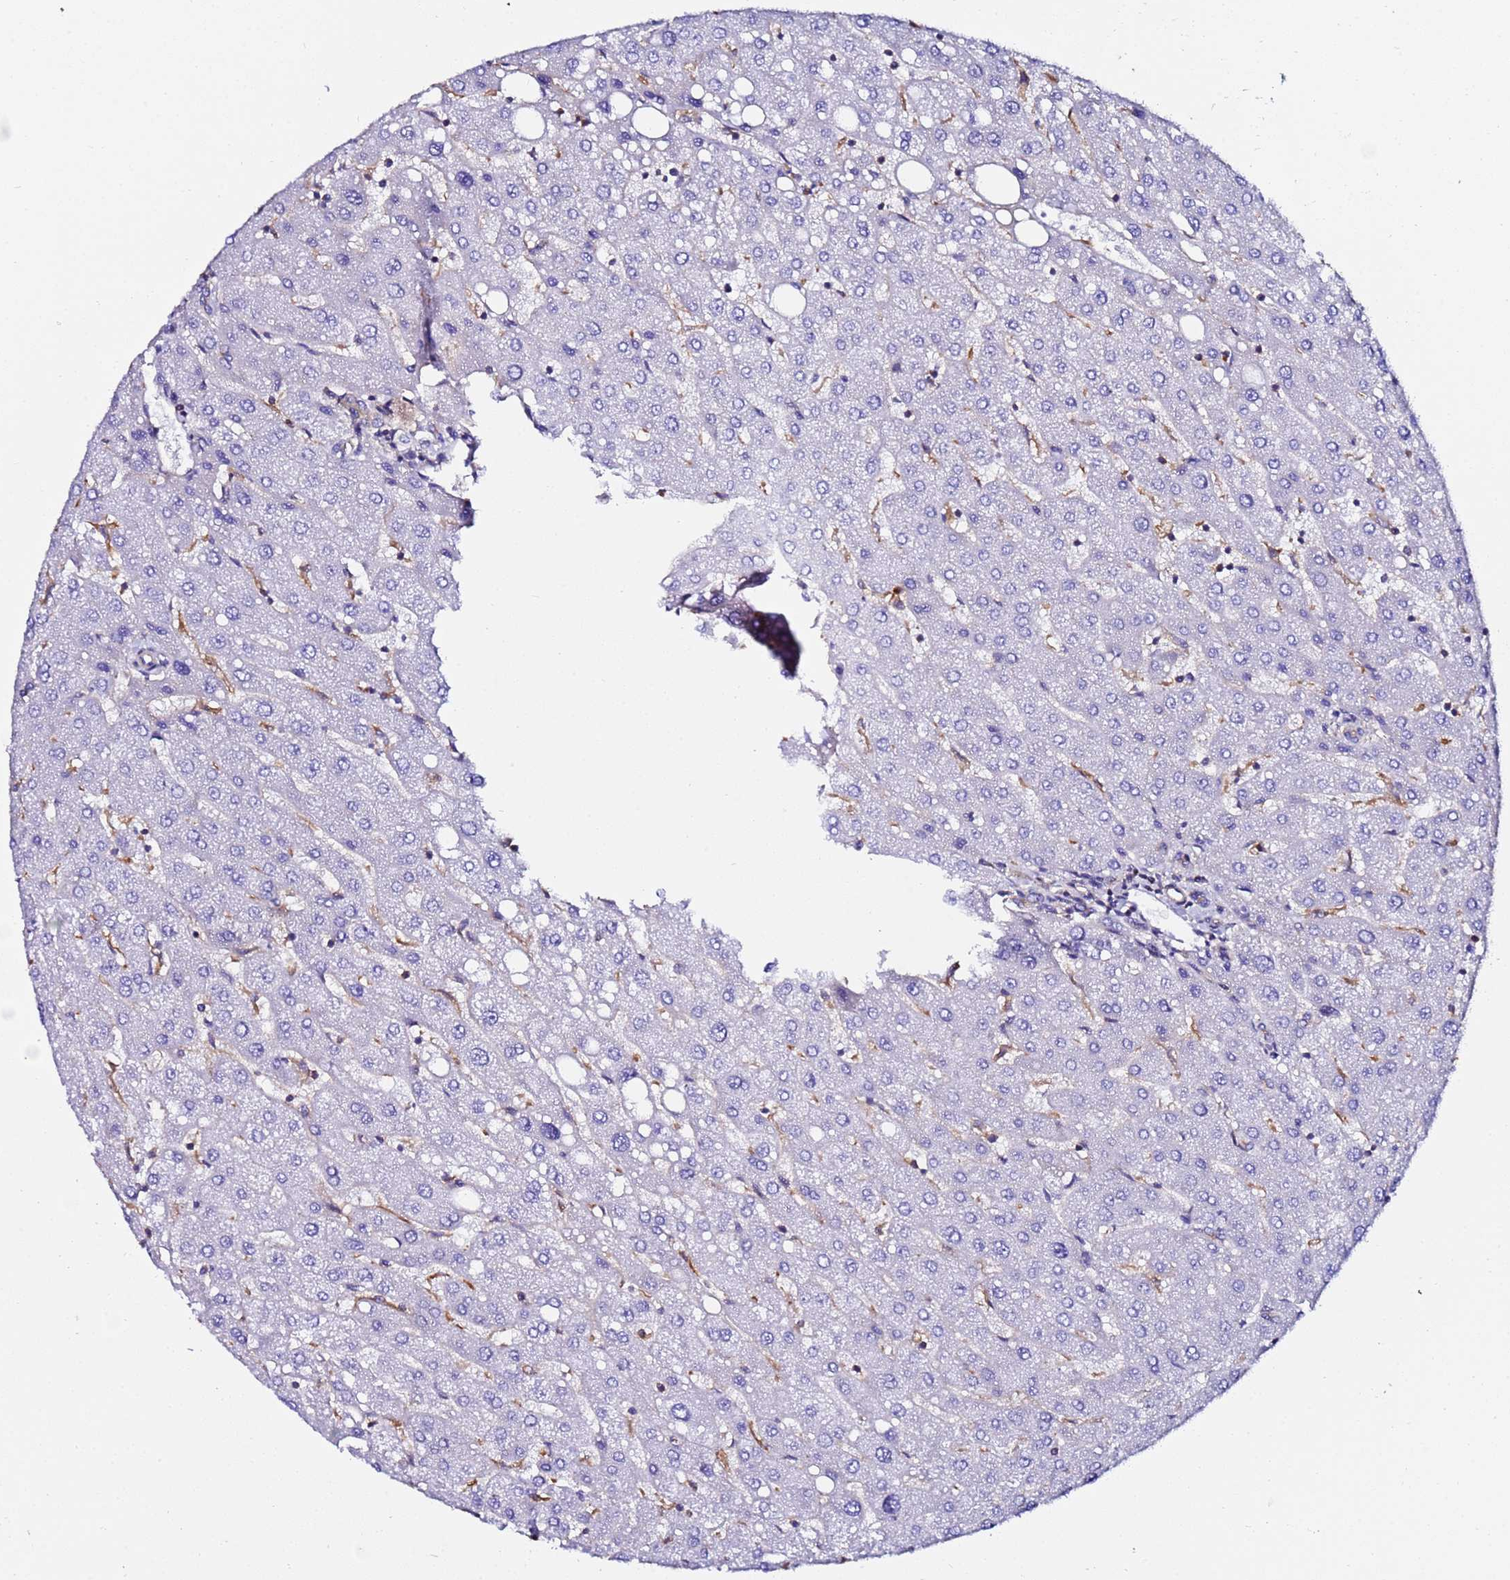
{"staining": {"intensity": "weak", "quantity": "25%-75%", "location": "cytoplasmic/membranous"}, "tissue": "liver", "cell_type": "Cholangiocytes", "image_type": "normal", "snomed": [{"axis": "morphology", "description": "Normal tissue, NOS"}, {"axis": "topography", "description": "Liver"}], "caption": "DAB (3,3'-diaminobenzidine) immunohistochemical staining of benign liver exhibits weak cytoplasmic/membranous protein positivity in approximately 25%-75% of cholangiocytes.", "gene": "POTEE", "patient": {"sex": "male", "age": 67}}